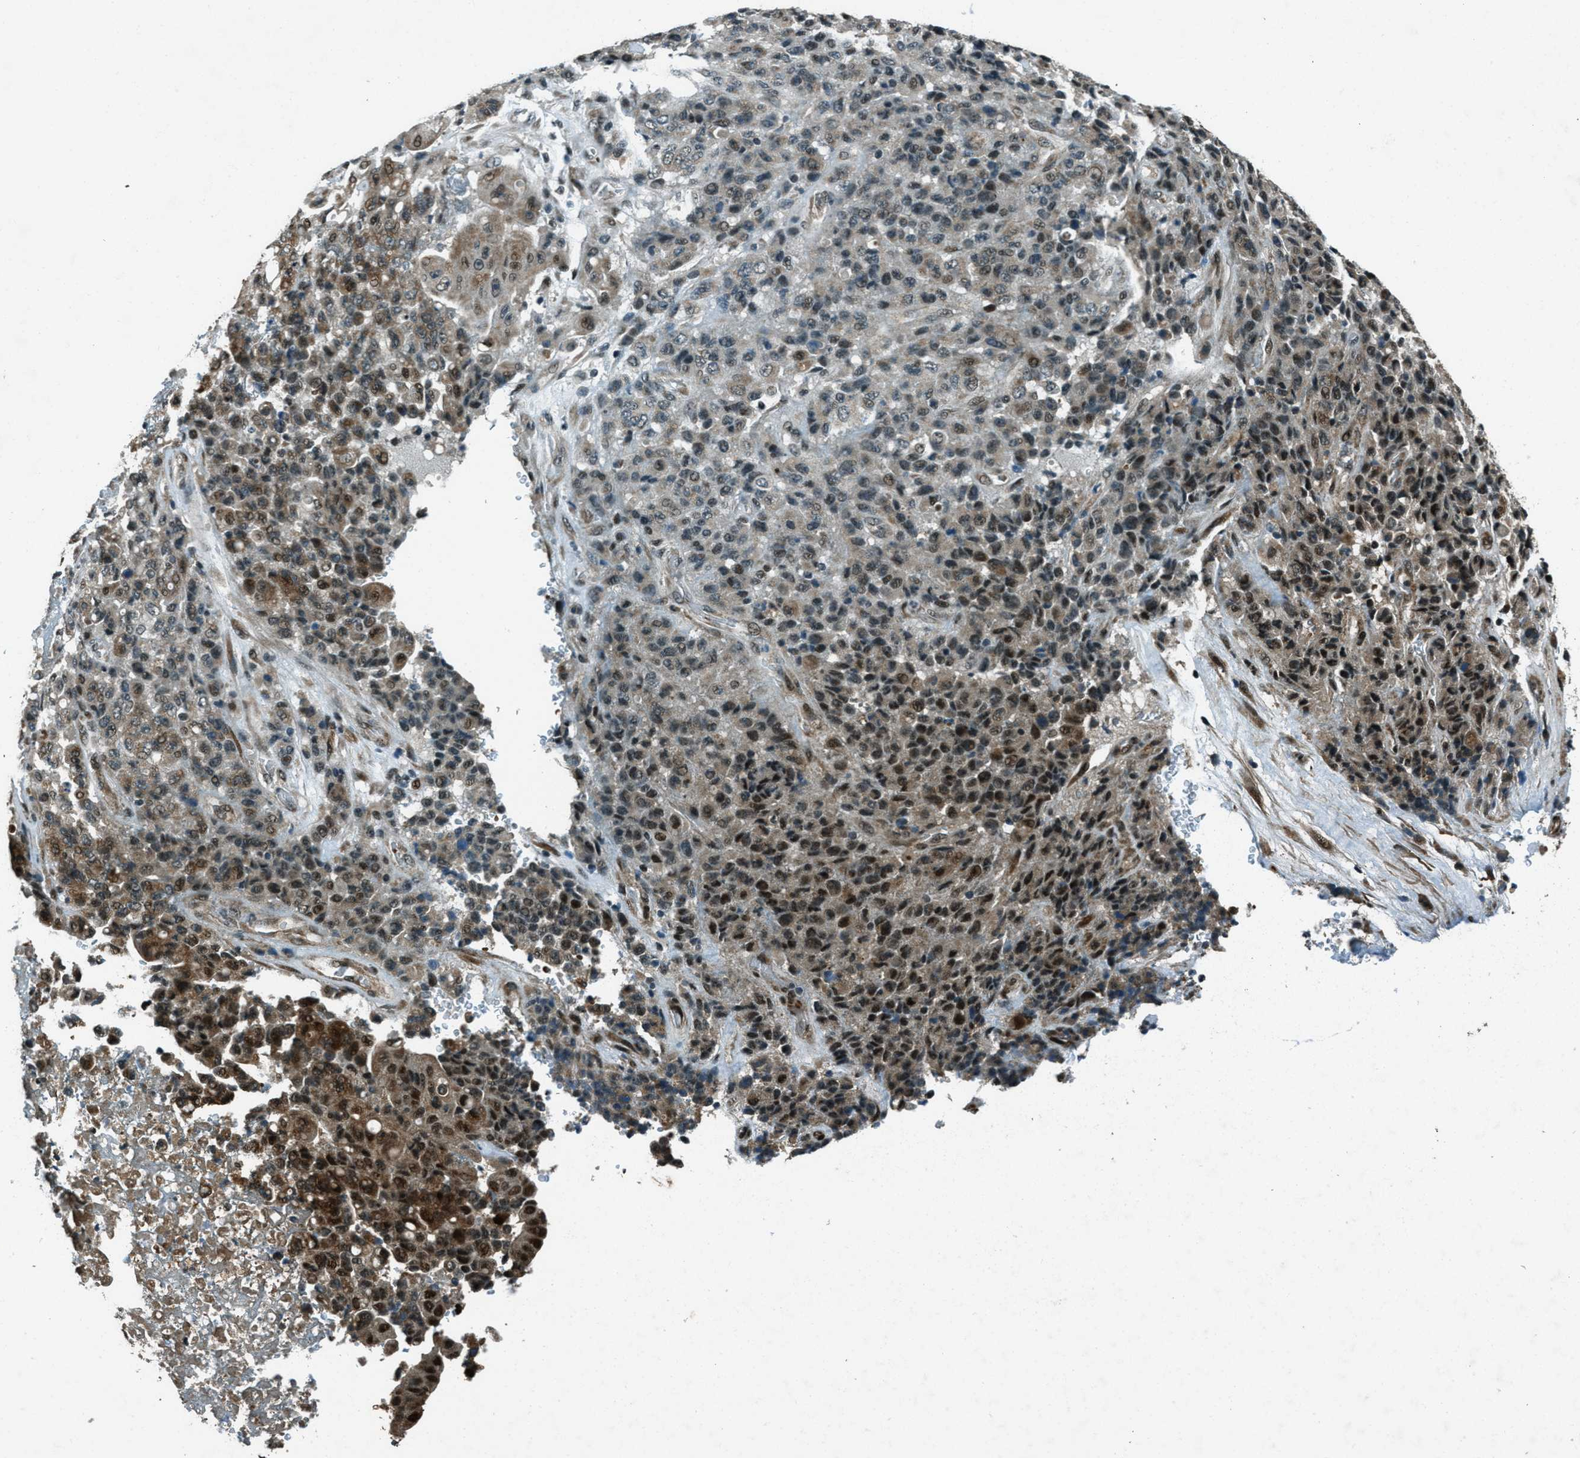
{"staining": {"intensity": "strong", "quantity": "<25%", "location": "cytoplasmic/membranous,nuclear"}, "tissue": "stomach cancer", "cell_type": "Tumor cells", "image_type": "cancer", "snomed": [{"axis": "morphology", "description": "Adenocarcinoma, NOS"}, {"axis": "topography", "description": "Stomach"}], "caption": "The micrograph displays a brown stain indicating the presence of a protein in the cytoplasmic/membranous and nuclear of tumor cells in stomach cancer. Ihc stains the protein of interest in brown and the nuclei are stained blue.", "gene": "TARDBP", "patient": {"sex": "female", "age": 73}}